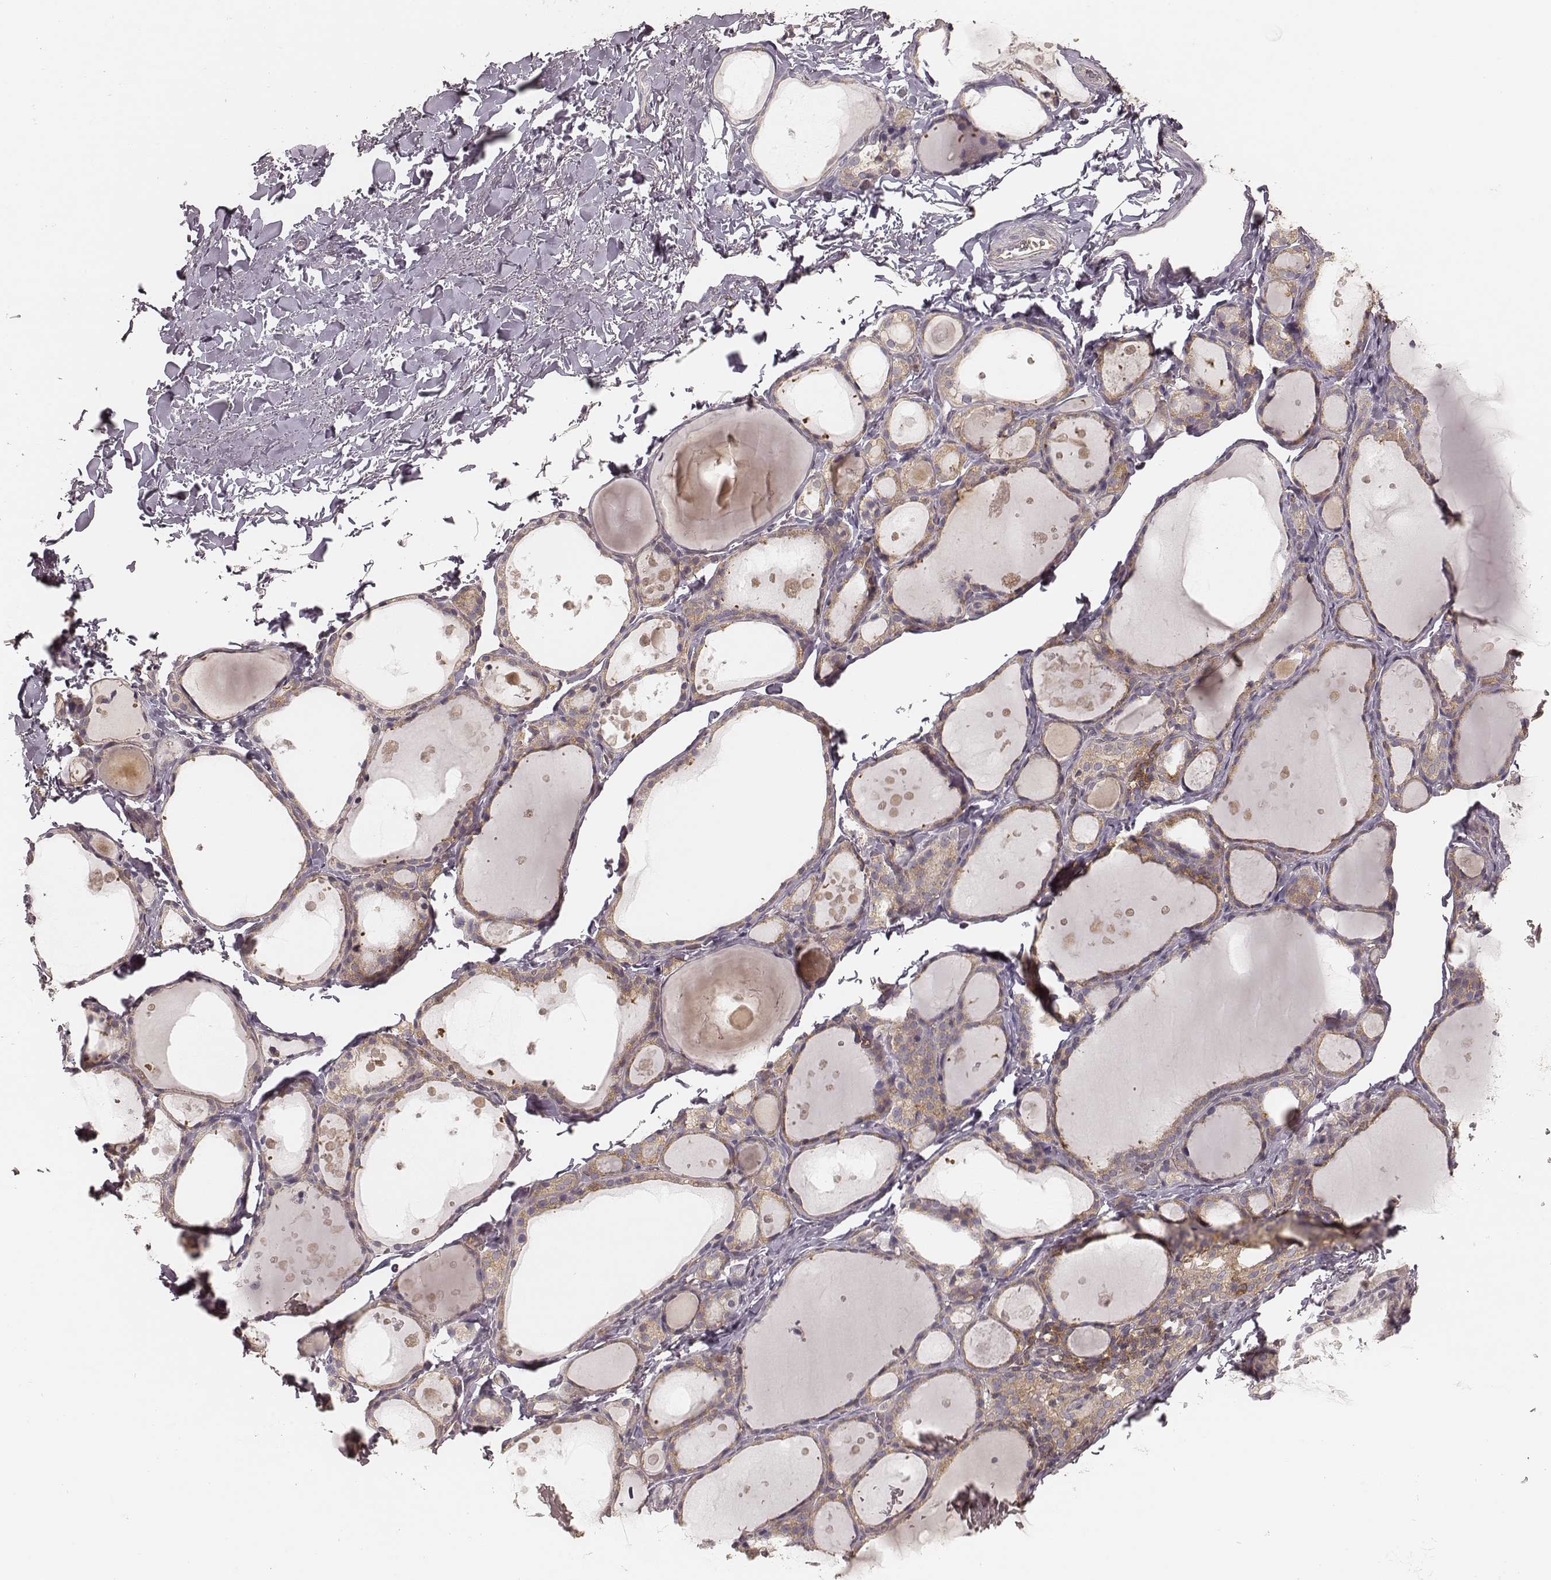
{"staining": {"intensity": "weak", "quantity": ">75%", "location": "cytoplasmic/membranous"}, "tissue": "thyroid gland", "cell_type": "Glandular cells", "image_type": "normal", "snomed": [{"axis": "morphology", "description": "Normal tissue, NOS"}, {"axis": "topography", "description": "Thyroid gland"}], "caption": "This is an image of immunohistochemistry (IHC) staining of unremarkable thyroid gland, which shows weak staining in the cytoplasmic/membranous of glandular cells.", "gene": "CARS1", "patient": {"sex": "male", "age": 68}}